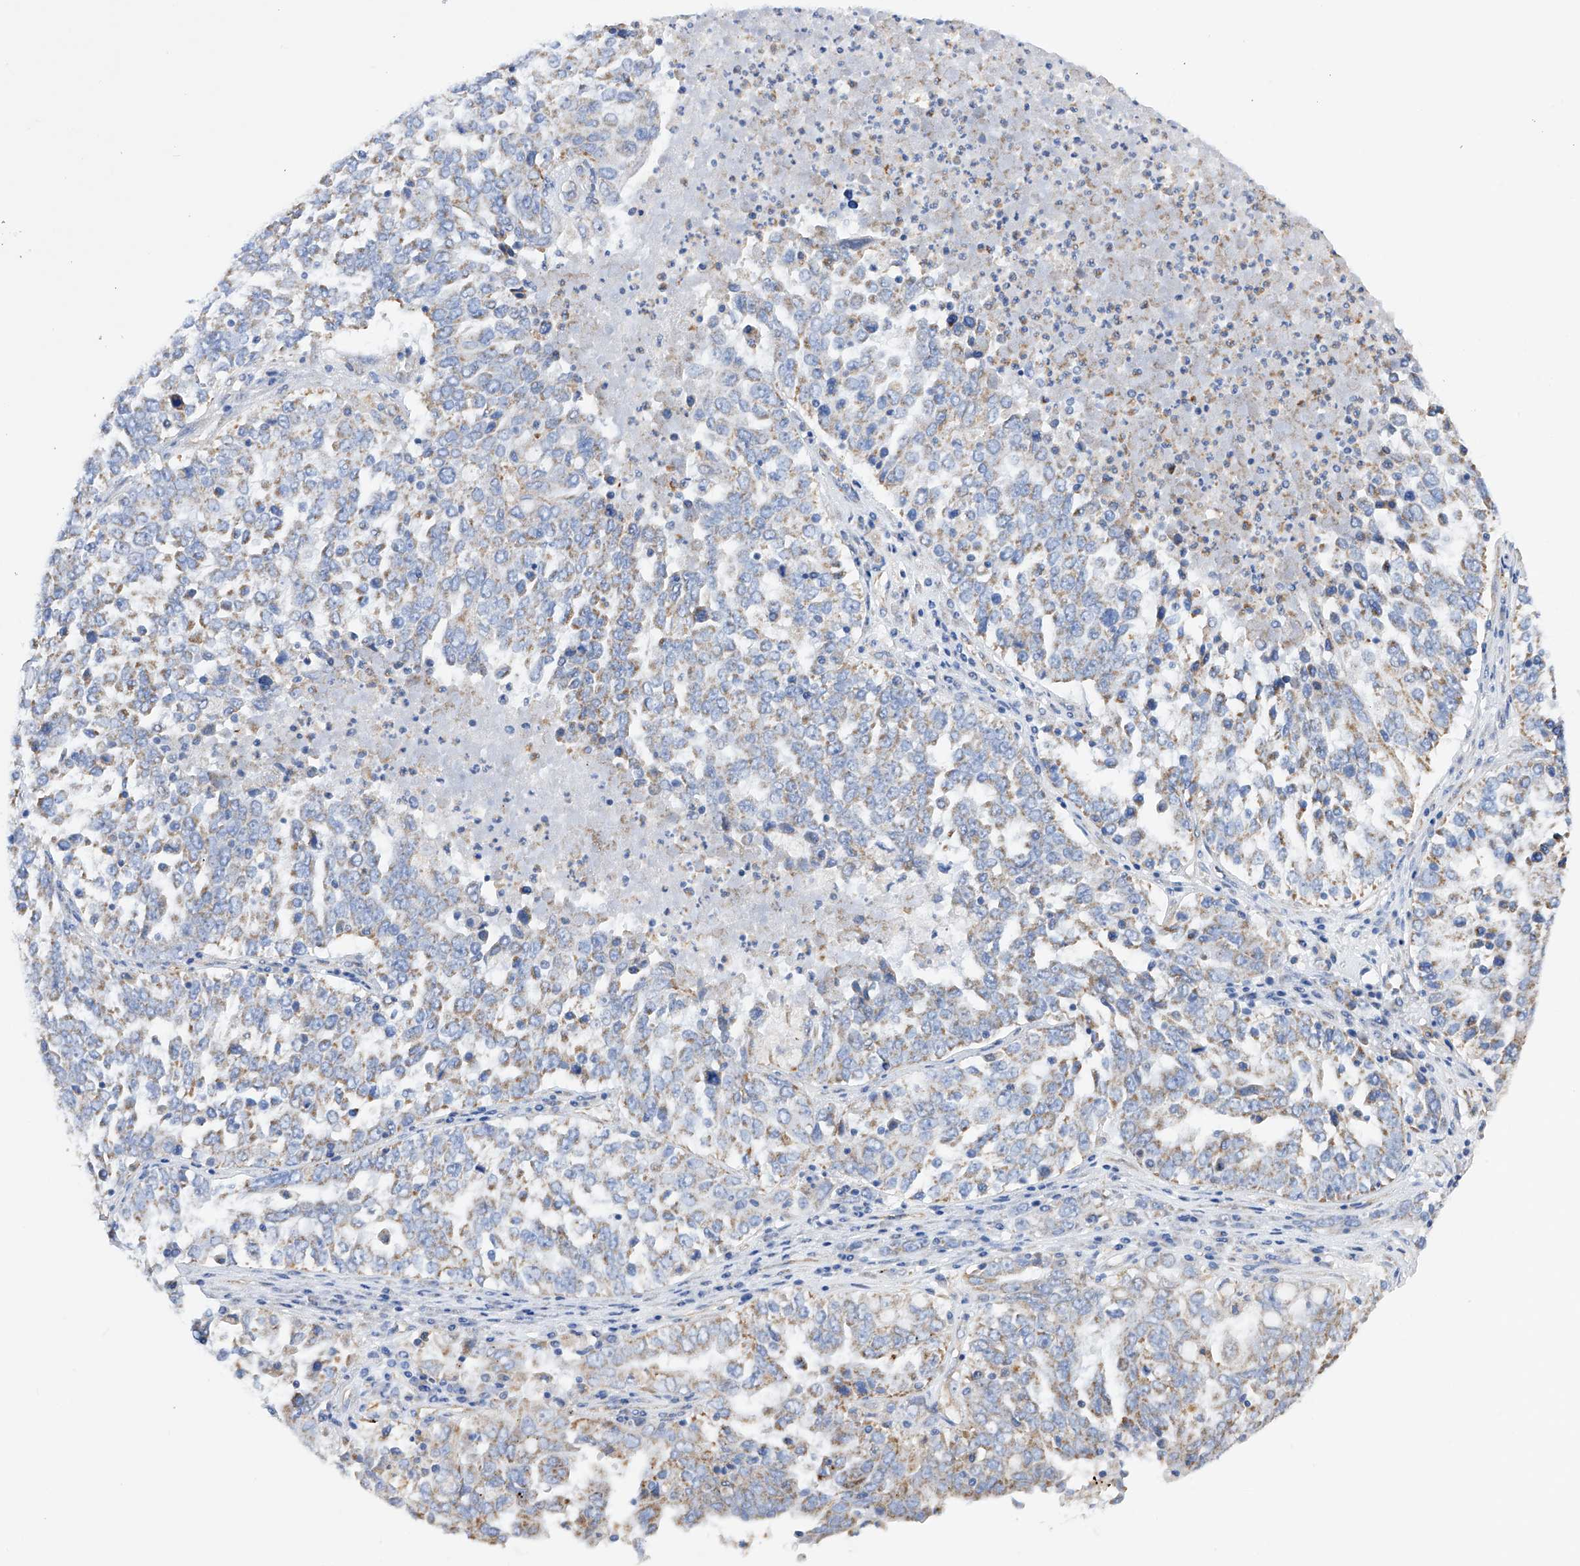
{"staining": {"intensity": "weak", "quantity": "<25%", "location": "cytoplasmic/membranous"}, "tissue": "ovarian cancer", "cell_type": "Tumor cells", "image_type": "cancer", "snomed": [{"axis": "morphology", "description": "Carcinoma, endometroid"}, {"axis": "topography", "description": "Ovary"}], "caption": "Ovarian cancer stained for a protein using IHC reveals no positivity tumor cells.", "gene": "FLG", "patient": {"sex": "female", "age": 62}}